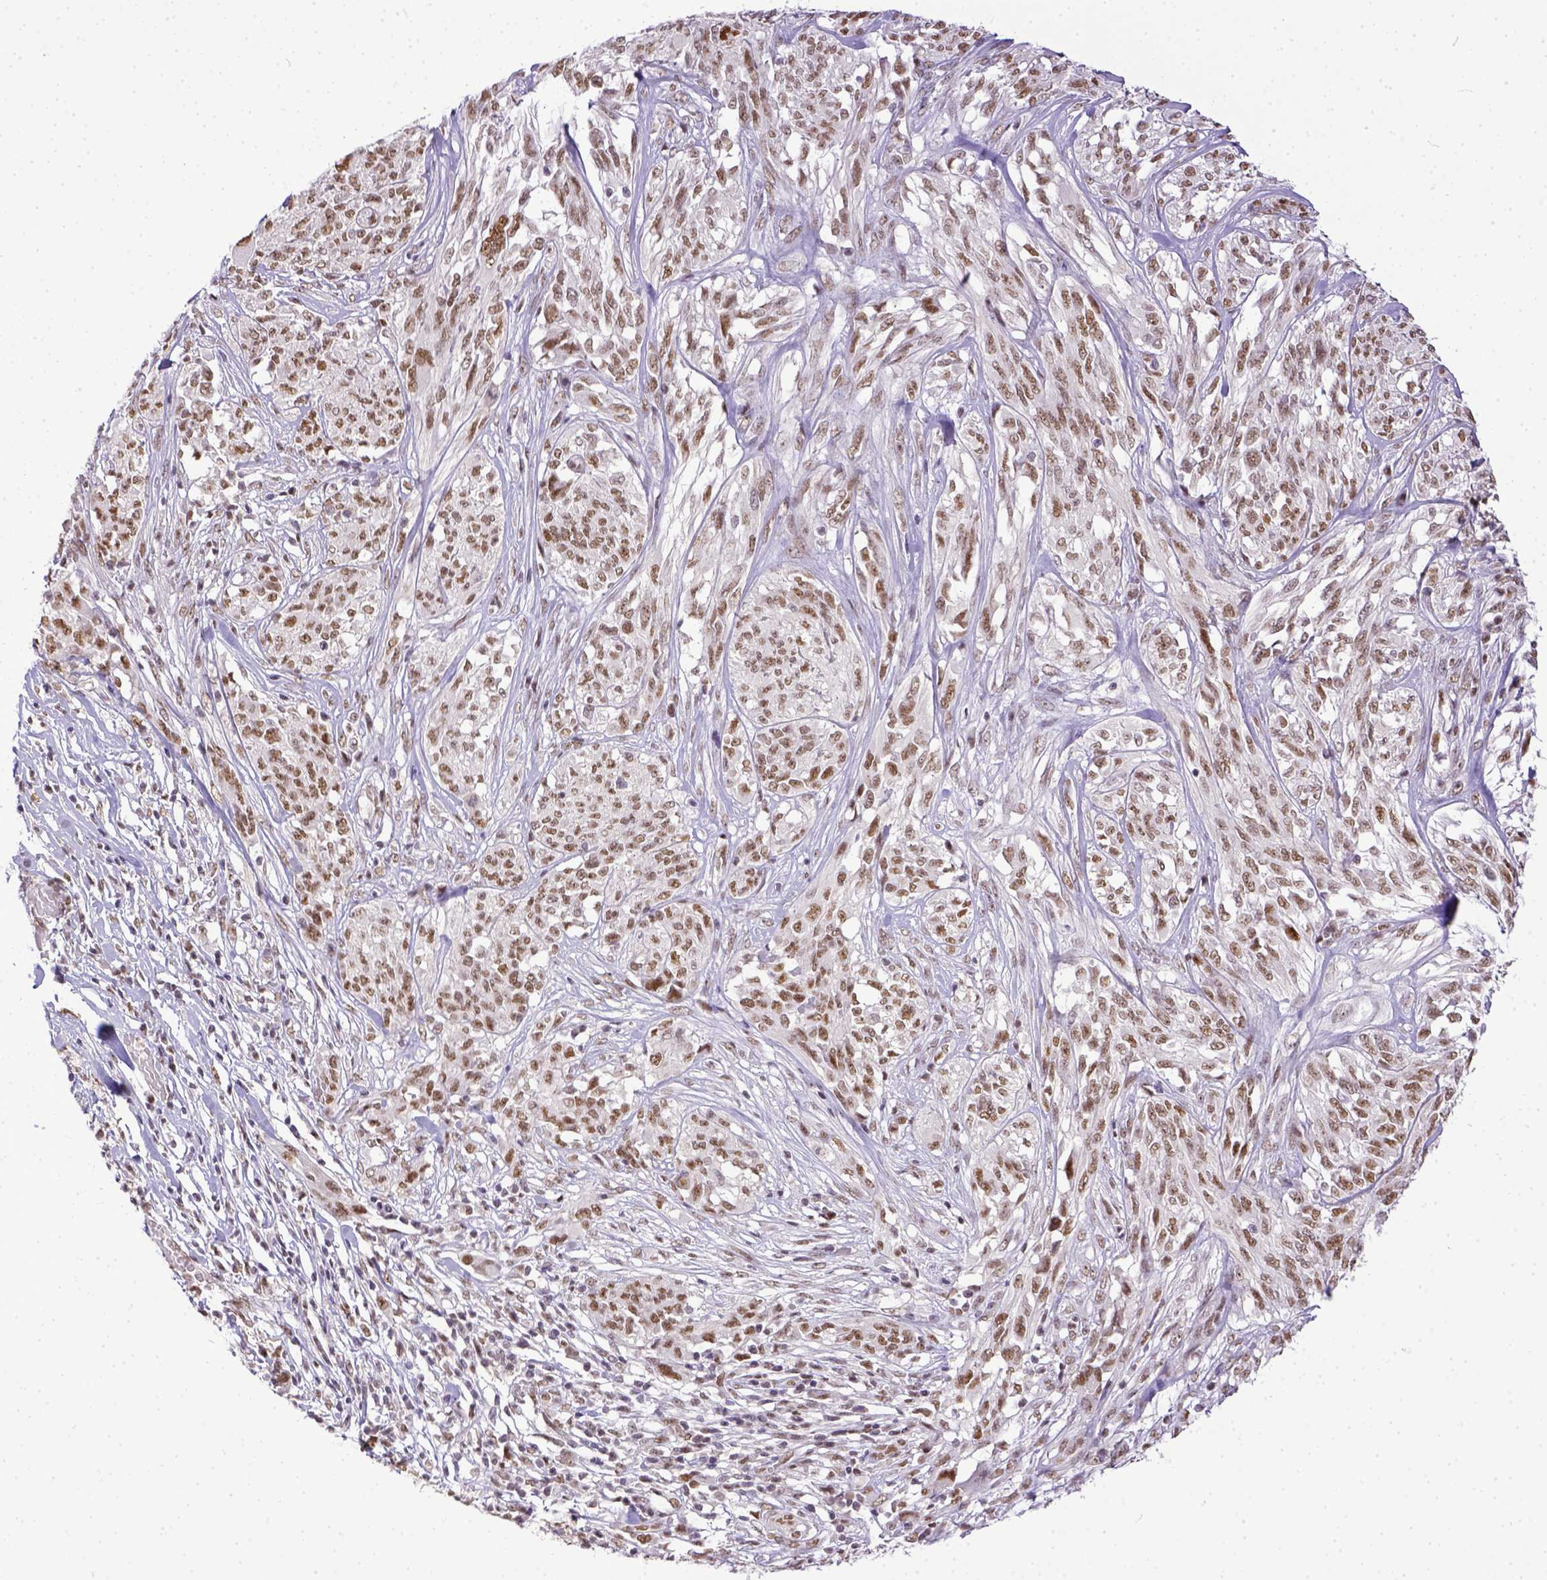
{"staining": {"intensity": "moderate", "quantity": ">75%", "location": "nuclear"}, "tissue": "melanoma", "cell_type": "Tumor cells", "image_type": "cancer", "snomed": [{"axis": "morphology", "description": "Malignant melanoma, NOS"}, {"axis": "topography", "description": "Skin"}], "caption": "DAB immunohistochemical staining of melanoma shows moderate nuclear protein positivity in about >75% of tumor cells.", "gene": "ERCC1", "patient": {"sex": "female", "age": 91}}